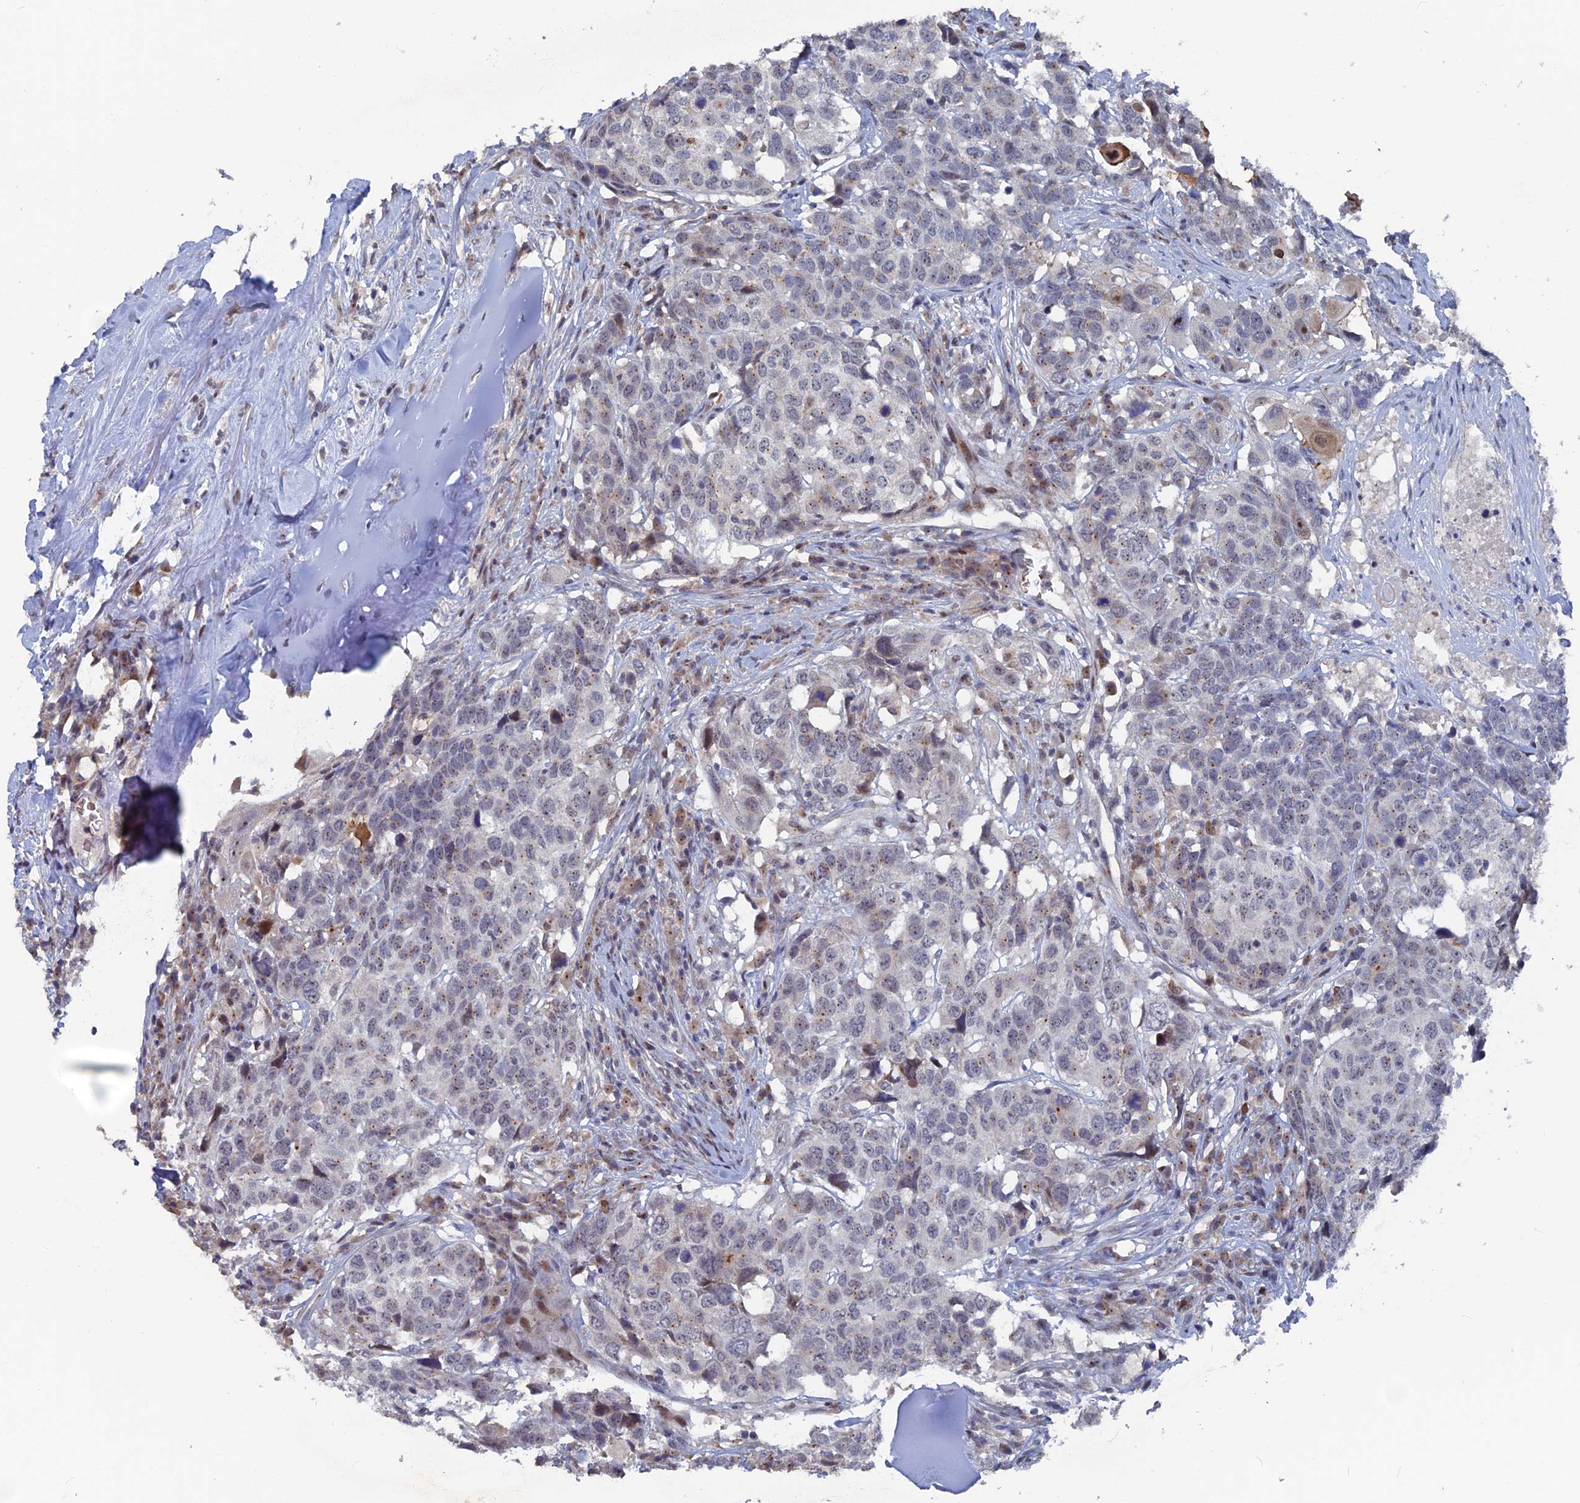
{"staining": {"intensity": "weak", "quantity": "<25%", "location": "cytoplasmic/membranous"}, "tissue": "head and neck cancer", "cell_type": "Tumor cells", "image_type": "cancer", "snomed": [{"axis": "morphology", "description": "Squamous cell carcinoma, NOS"}, {"axis": "topography", "description": "Head-Neck"}], "caption": "The histopathology image exhibits no staining of tumor cells in head and neck cancer (squamous cell carcinoma). (Stains: DAB (3,3'-diaminobenzidine) immunohistochemistry with hematoxylin counter stain, Microscopy: brightfield microscopy at high magnification).", "gene": "SH3D21", "patient": {"sex": "male", "age": 66}}